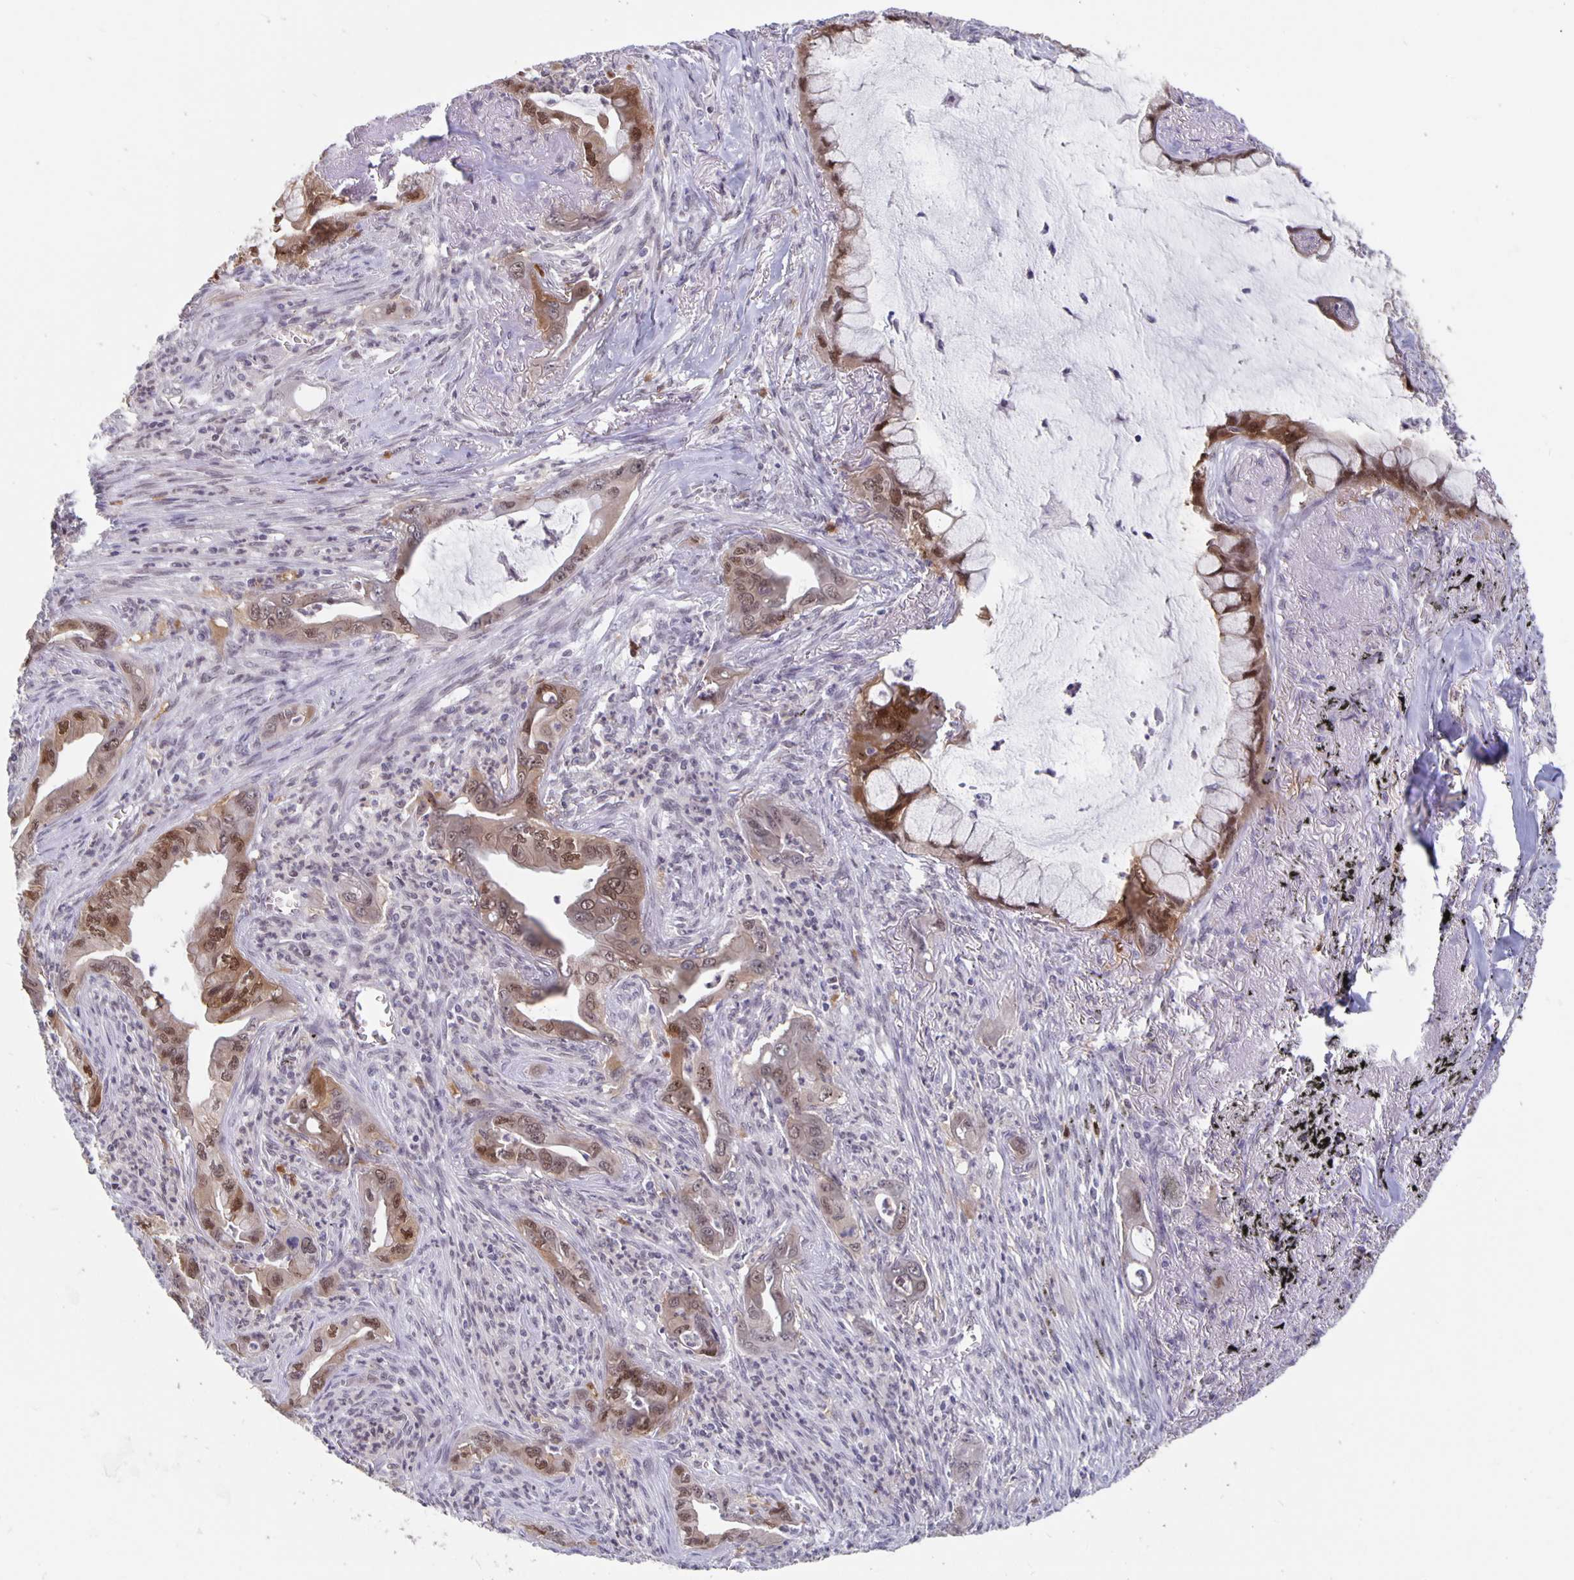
{"staining": {"intensity": "moderate", "quantity": ">75%", "location": "nuclear"}, "tissue": "lung cancer", "cell_type": "Tumor cells", "image_type": "cancer", "snomed": [{"axis": "morphology", "description": "Adenocarcinoma, NOS"}, {"axis": "topography", "description": "Lung"}], "caption": "Tumor cells demonstrate moderate nuclear staining in approximately >75% of cells in lung cancer (adenocarcinoma). Nuclei are stained in blue.", "gene": "ZNF691", "patient": {"sex": "male", "age": 65}}